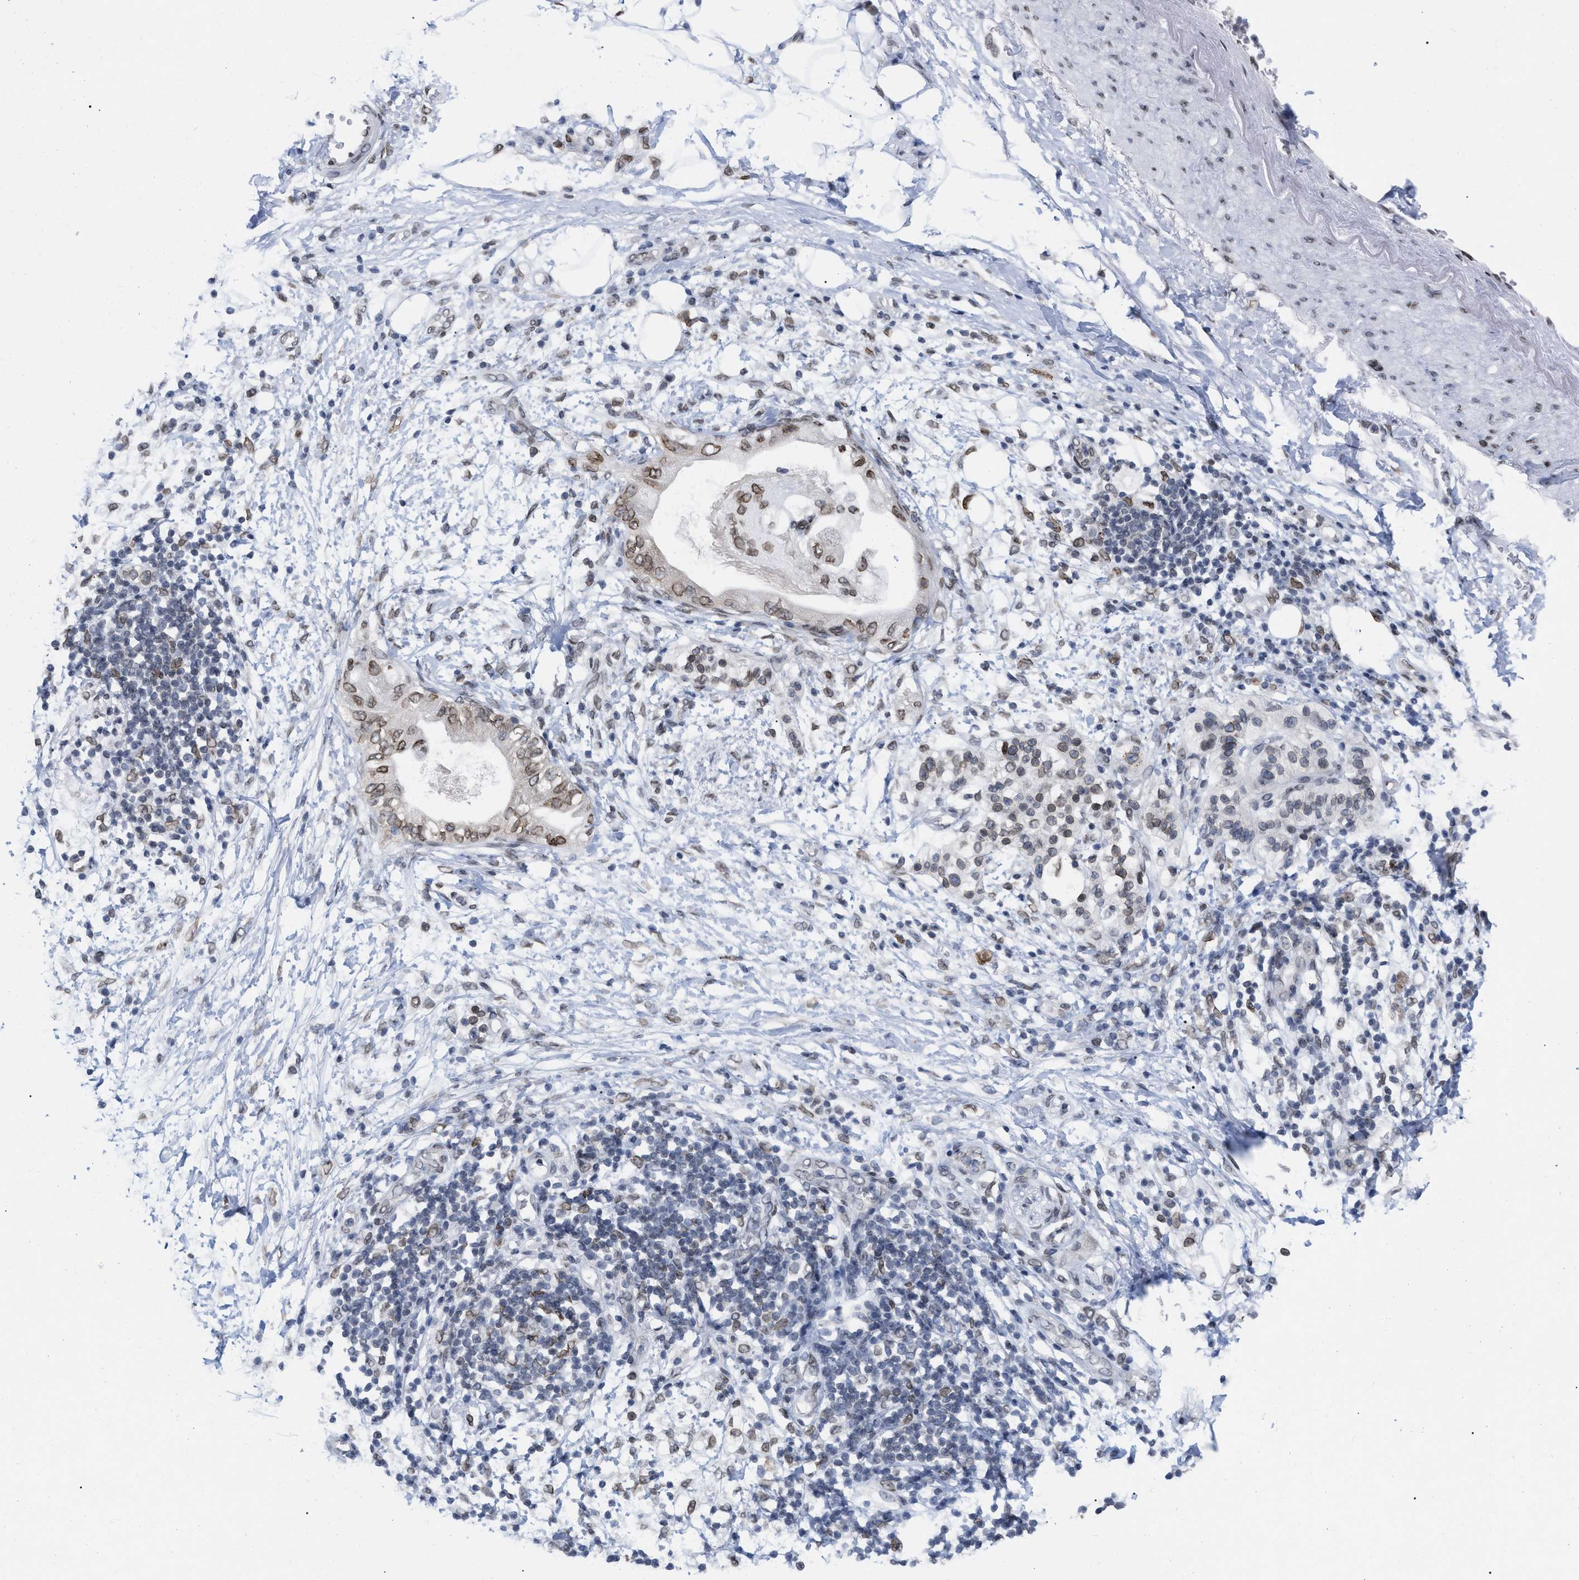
{"staining": {"intensity": "negative", "quantity": "none", "location": "none"}, "tissue": "adipose tissue", "cell_type": "Adipocytes", "image_type": "normal", "snomed": [{"axis": "morphology", "description": "Normal tissue, NOS"}, {"axis": "morphology", "description": "Adenocarcinoma, NOS"}, {"axis": "topography", "description": "Duodenum"}, {"axis": "topography", "description": "Peripheral nerve tissue"}], "caption": "Immunohistochemical staining of unremarkable adipose tissue demonstrates no significant expression in adipocytes. (Immunohistochemistry, brightfield microscopy, high magnification).", "gene": "TPR", "patient": {"sex": "female", "age": 60}}